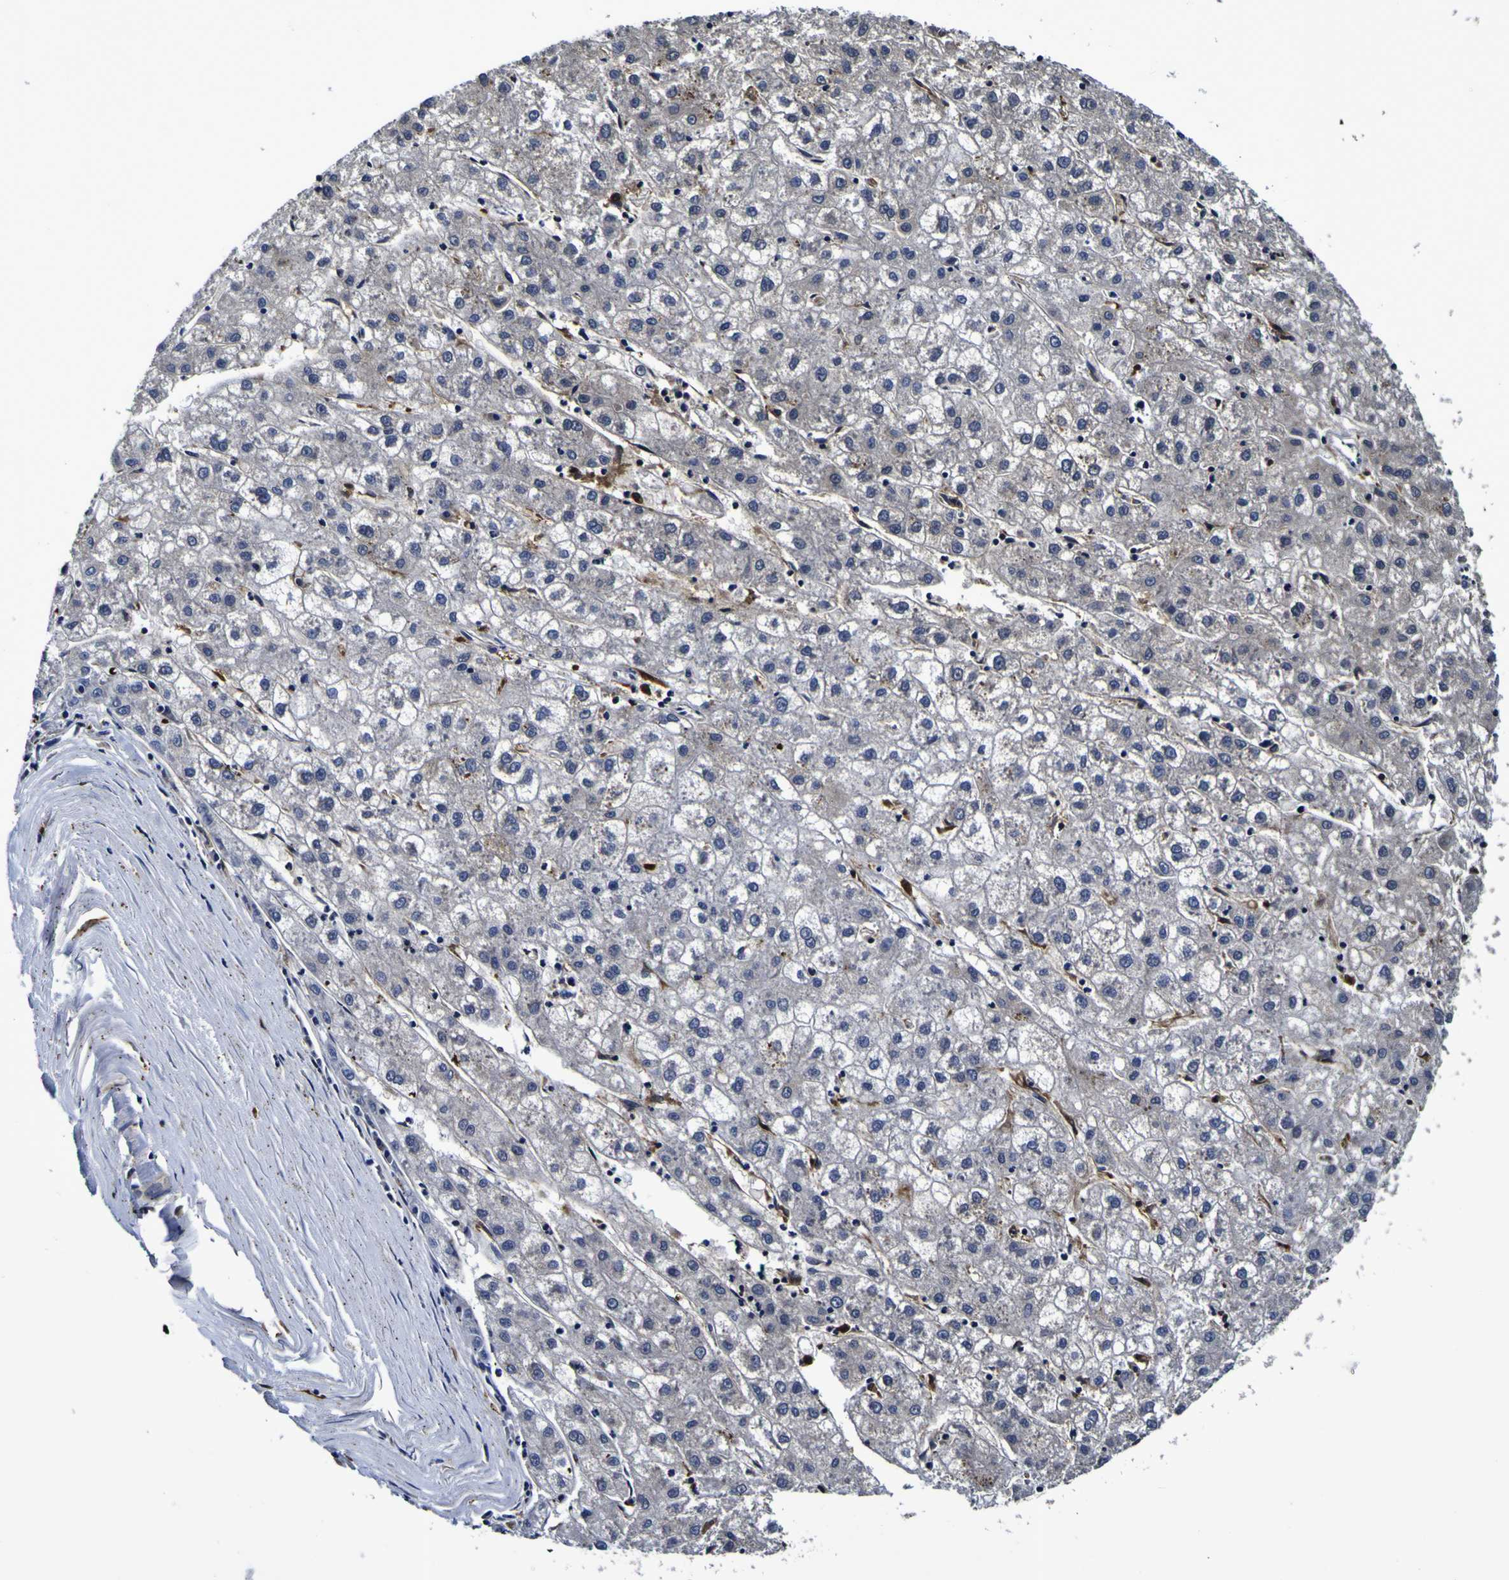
{"staining": {"intensity": "negative", "quantity": "none", "location": "none"}, "tissue": "liver cancer", "cell_type": "Tumor cells", "image_type": "cancer", "snomed": [{"axis": "morphology", "description": "Carcinoma, Hepatocellular, NOS"}, {"axis": "topography", "description": "Liver"}], "caption": "A histopathology image of liver hepatocellular carcinoma stained for a protein demonstrates no brown staining in tumor cells. (Stains: DAB (3,3'-diaminobenzidine) IHC with hematoxylin counter stain, Microscopy: brightfield microscopy at high magnification).", "gene": "GPX1", "patient": {"sex": "male", "age": 72}}